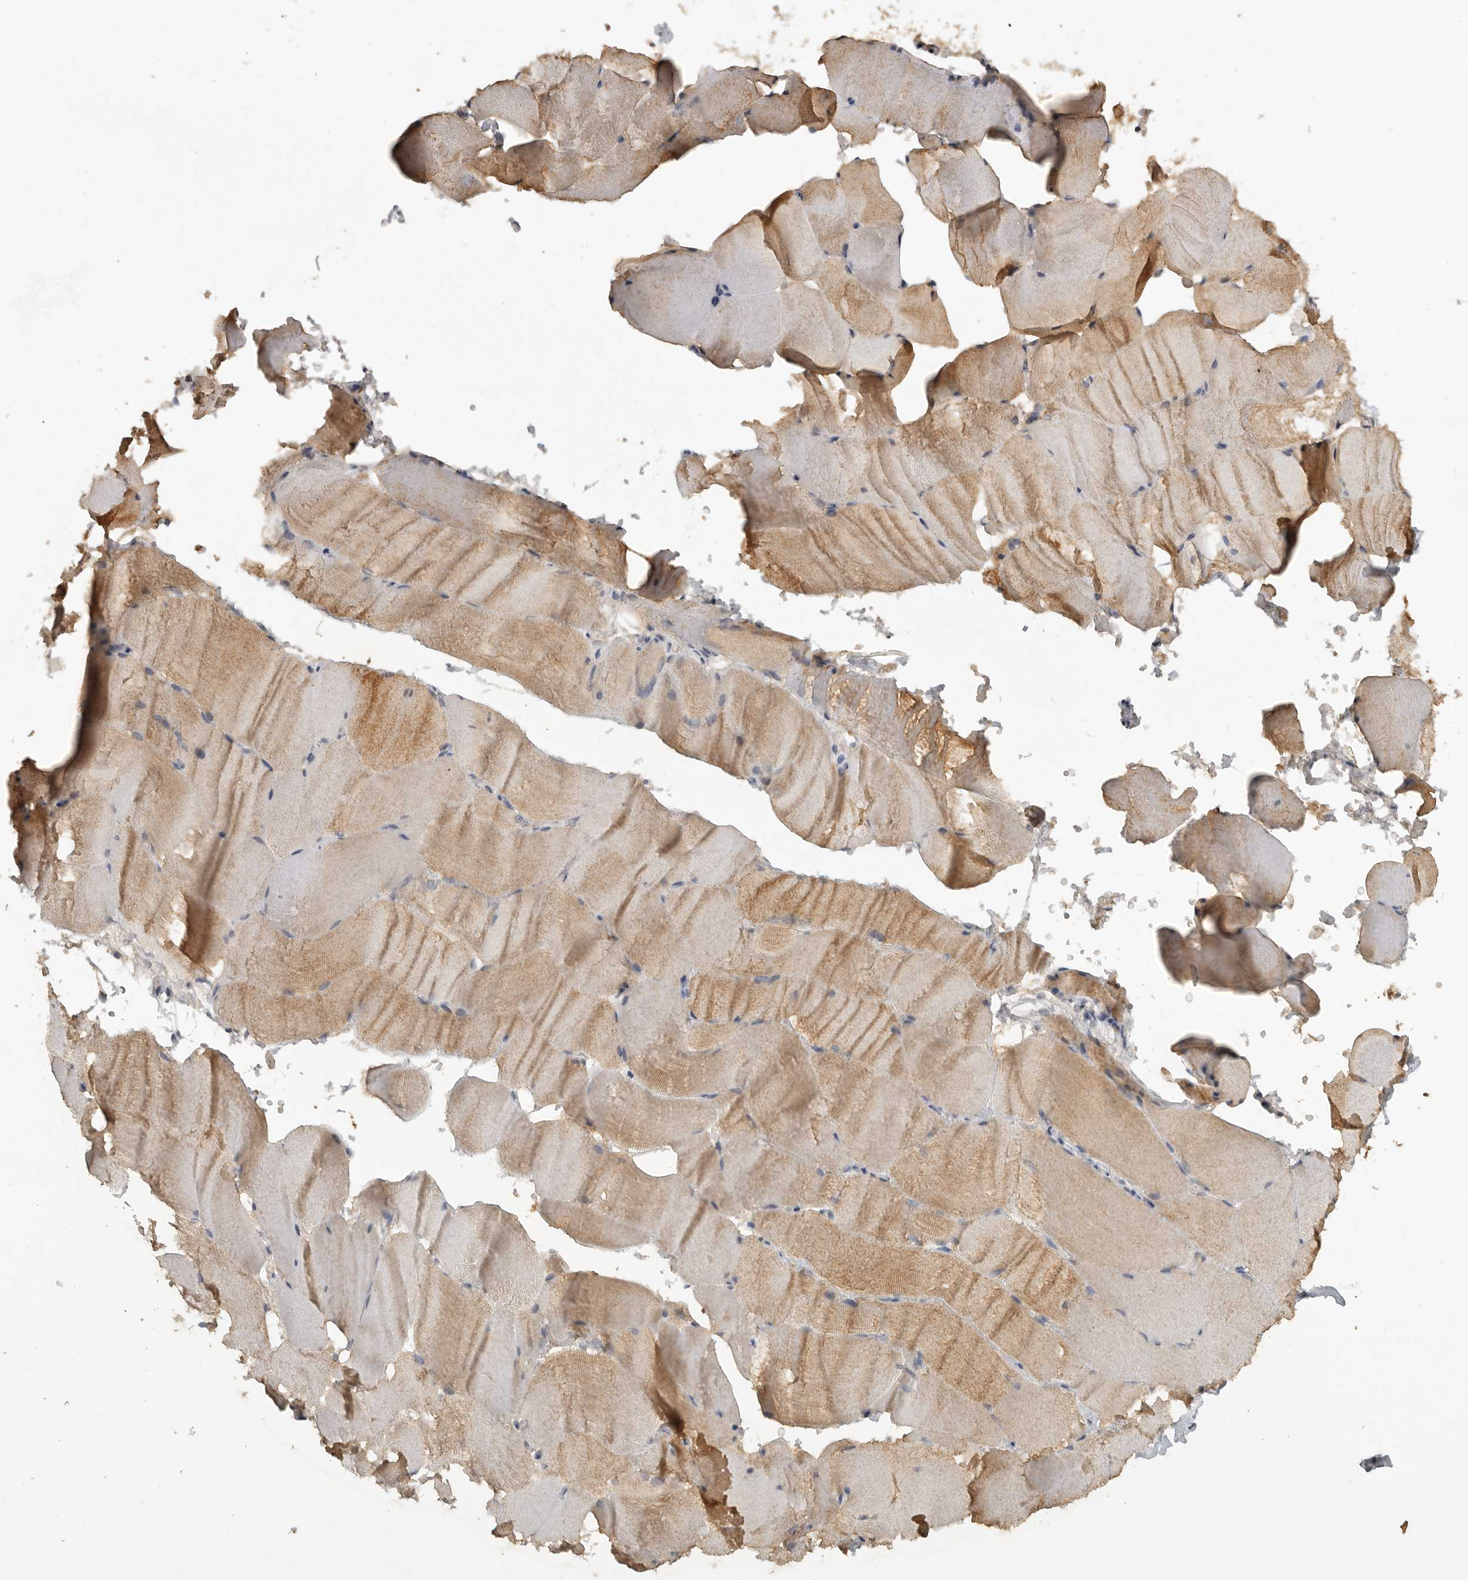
{"staining": {"intensity": "moderate", "quantity": "25%-75%", "location": "cytoplasmic/membranous"}, "tissue": "skeletal muscle", "cell_type": "Myocytes", "image_type": "normal", "snomed": [{"axis": "morphology", "description": "Normal tissue, NOS"}, {"axis": "topography", "description": "Skeletal muscle"}, {"axis": "topography", "description": "Parathyroid gland"}], "caption": "A photomicrograph of human skeletal muscle stained for a protein displays moderate cytoplasmic/membranous brown staining in myocytes. Nuclei are stained in blue.", "gene": "ADAMTS4", "patient": {"sex": "female", "age": 37}}